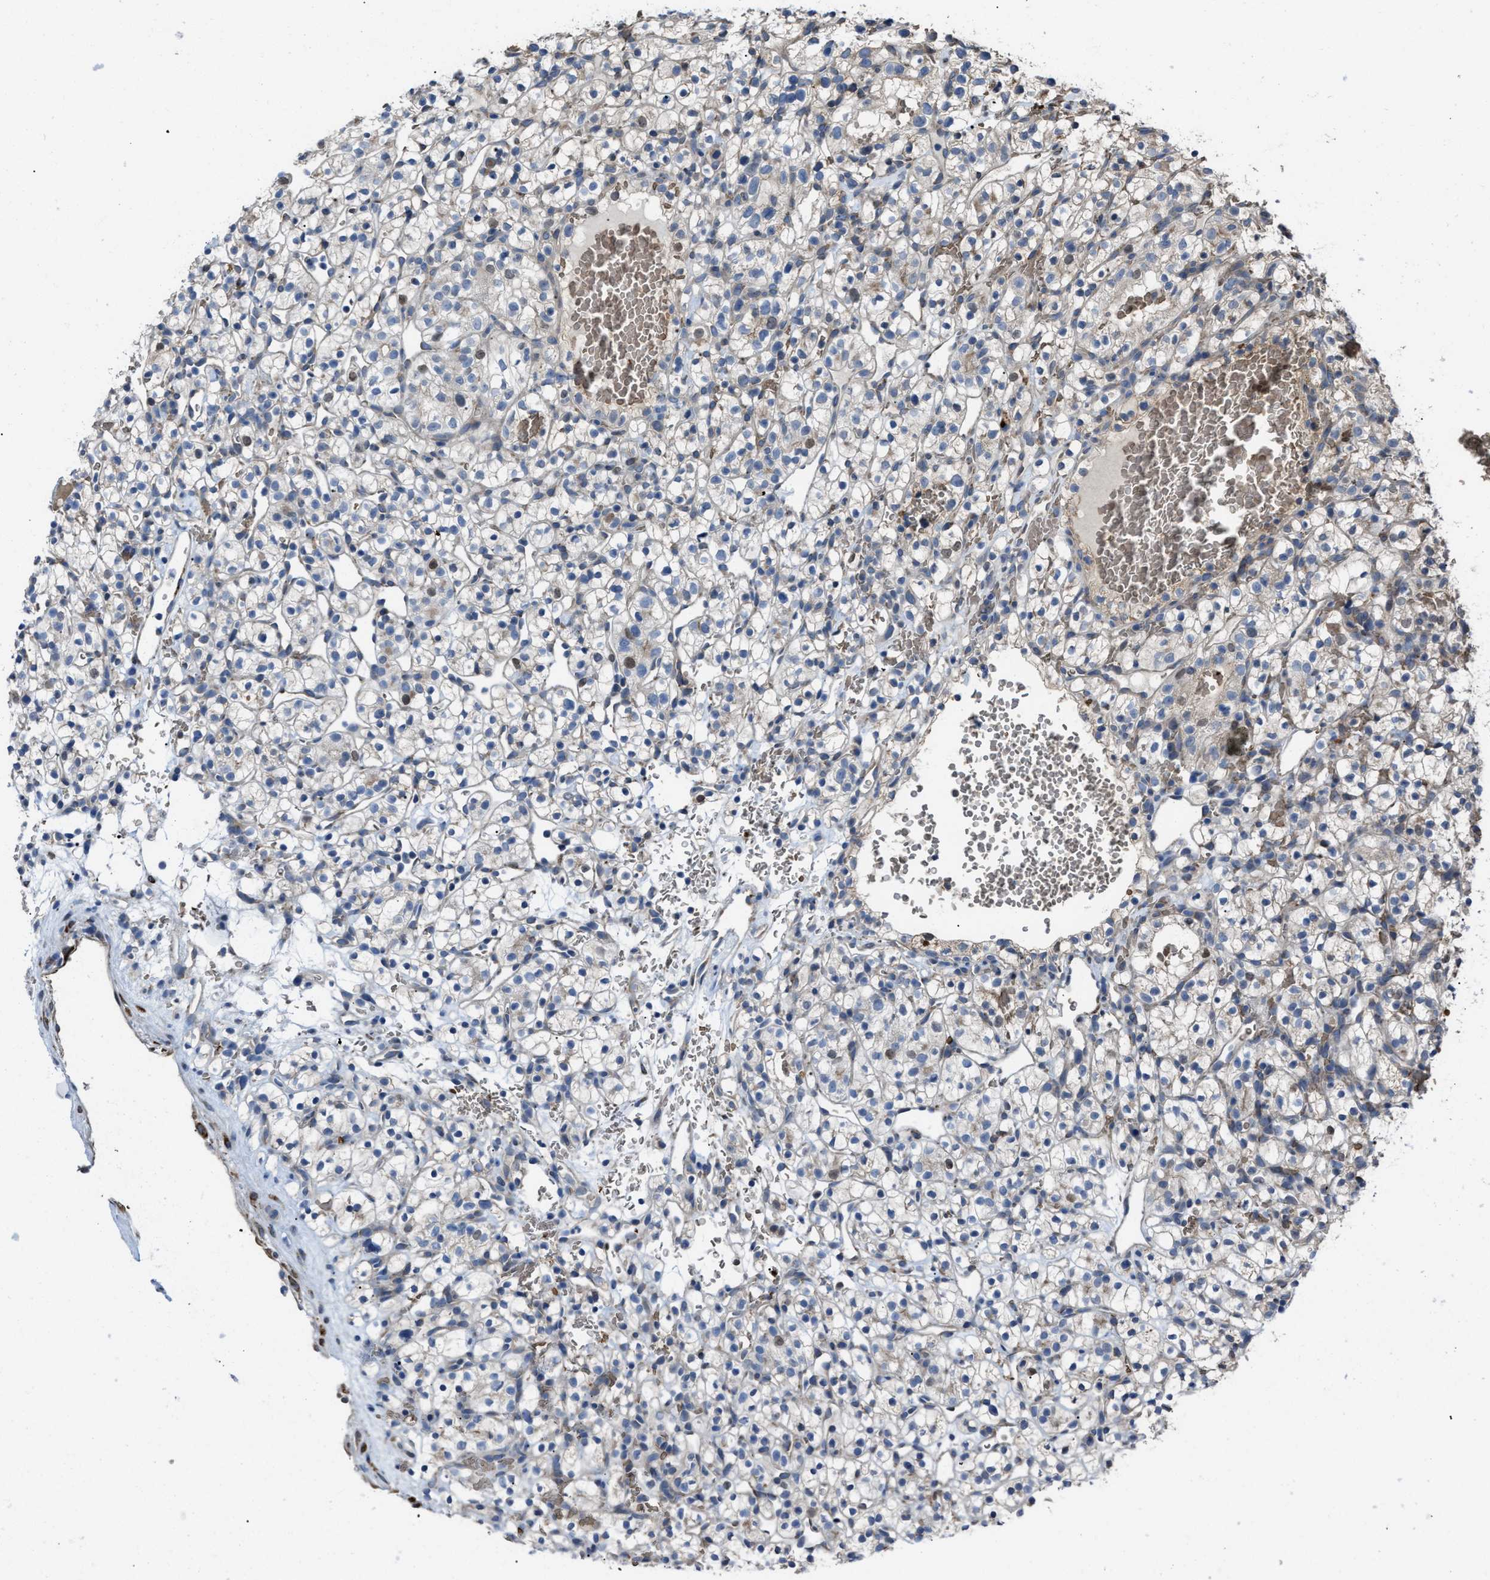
{"staining": {"intensity": "weak", "quantity": "<25%", "location": "cytoplasmic/membranous"}, "tissue": "renal cancer", "cell_type": "Tumor cells", "image_type": "cancer", "snomed": [{"axis": "morphology", "description": "Adenocarcinoma, NOS"}, {"axis": "topography", "description": "Kidney"}], "caption": "Image shows no significant protein expression in tumor cells of renal adenocarcinoma.", "gene": "SELENOM", "patient": {"sex": "female", "age": 57}}